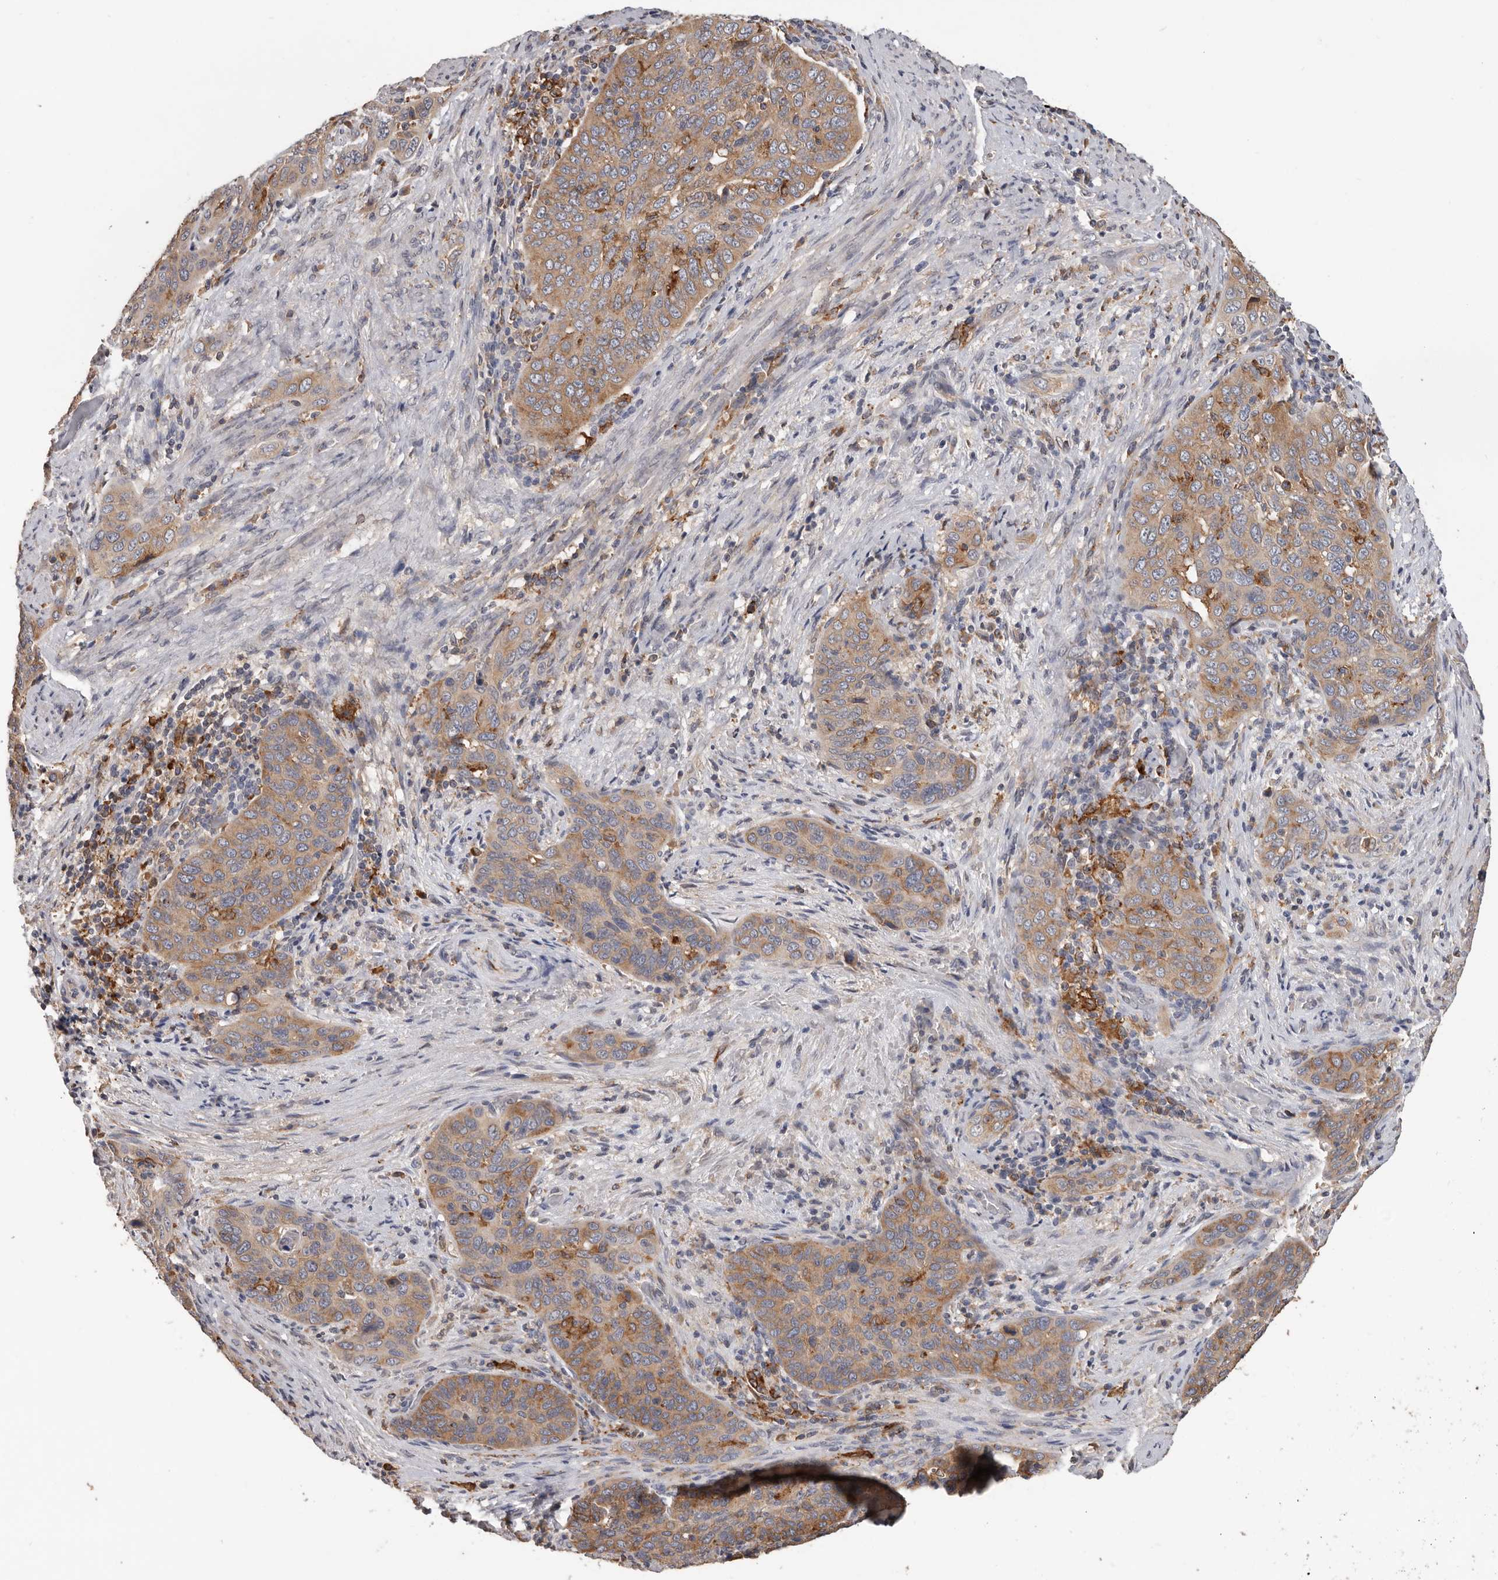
{"staining": {"intensity": "moderate", "quantity": ">75%", "location": "cytoplasmic/membranous"}, "tissue": "cervical cancer", "cell_type": "Tumor cells", "image_type": "cancer", "snomed": [{"axis": "morphology", "description": "Squamous cell carcinoma, NOS"}, {"axis": "topography", "description": "Cervix"}], "caption": "A brown stain labels moderate cytoplasmic/membranous staining of a protein in human cervical squamous cell carcinoma tumor cells. (brown staining indicates protein expression, while blue staining denotes nuclei).", "gene": "TFRC", "patient": {"sex": "female", "age": 60}}